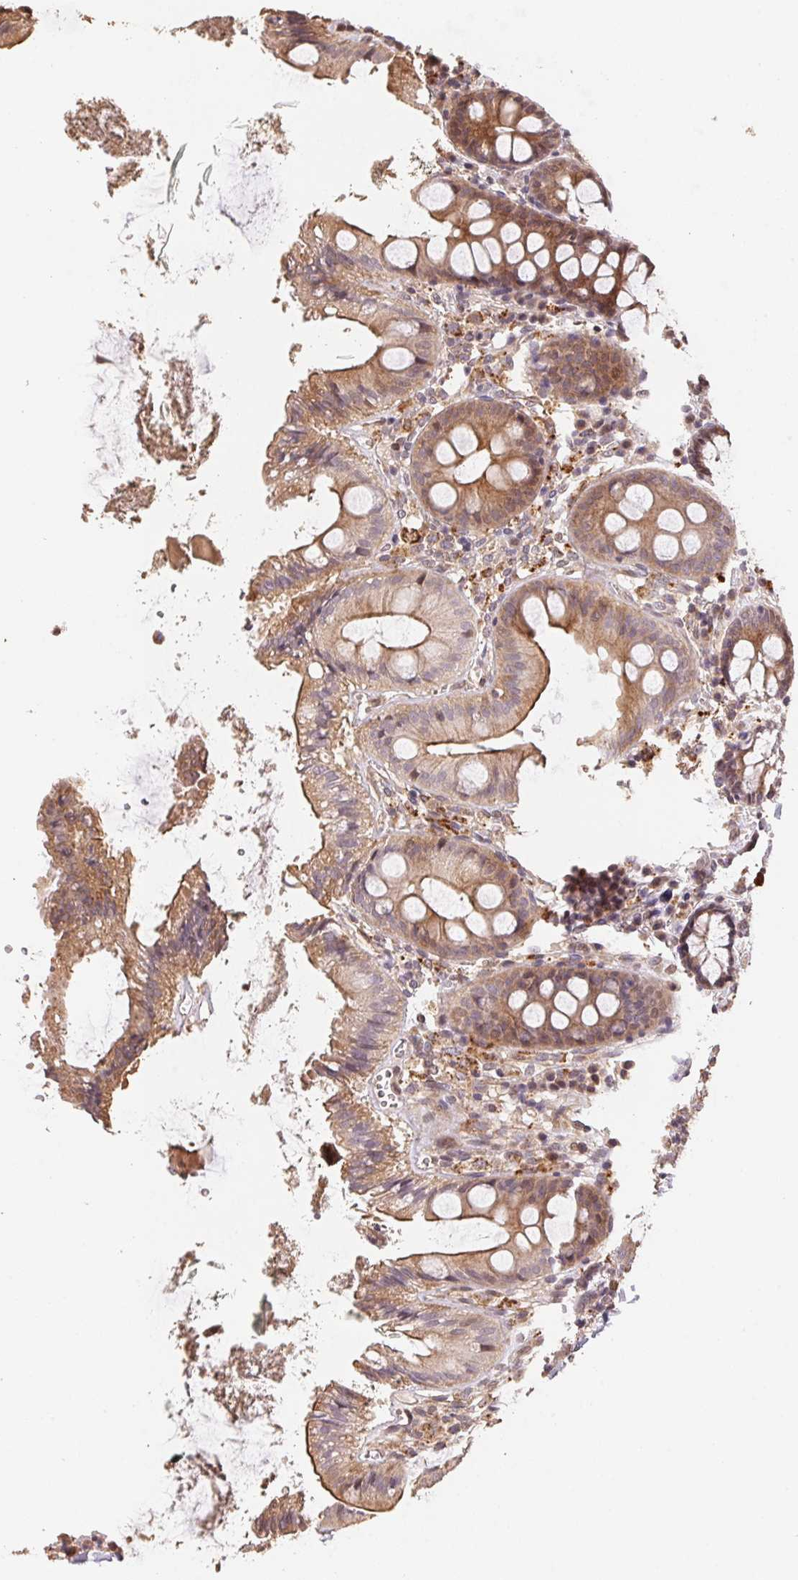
{"staining": {"intensity": "weak", "quantity": "25%-75%", "location": "cytoplasmic/membranous"}, "tissue": "colon", "cell_type": "Glandular cells", "image_type": "normal", "snomed": [{"axis": "morphology", "description": "Normal tissue, NOS"}, {"axis": "topography", "description": "Colon"}], "caption": "Immunohistochemical staining of unremarkable colon displays 25%-75% levels of weak cytoplasmic/membranous protein positivity in approximately 25%-75% of glandular cells.", "gene": "TMEM222", "patient": {"sex": "male", "age": 84}}